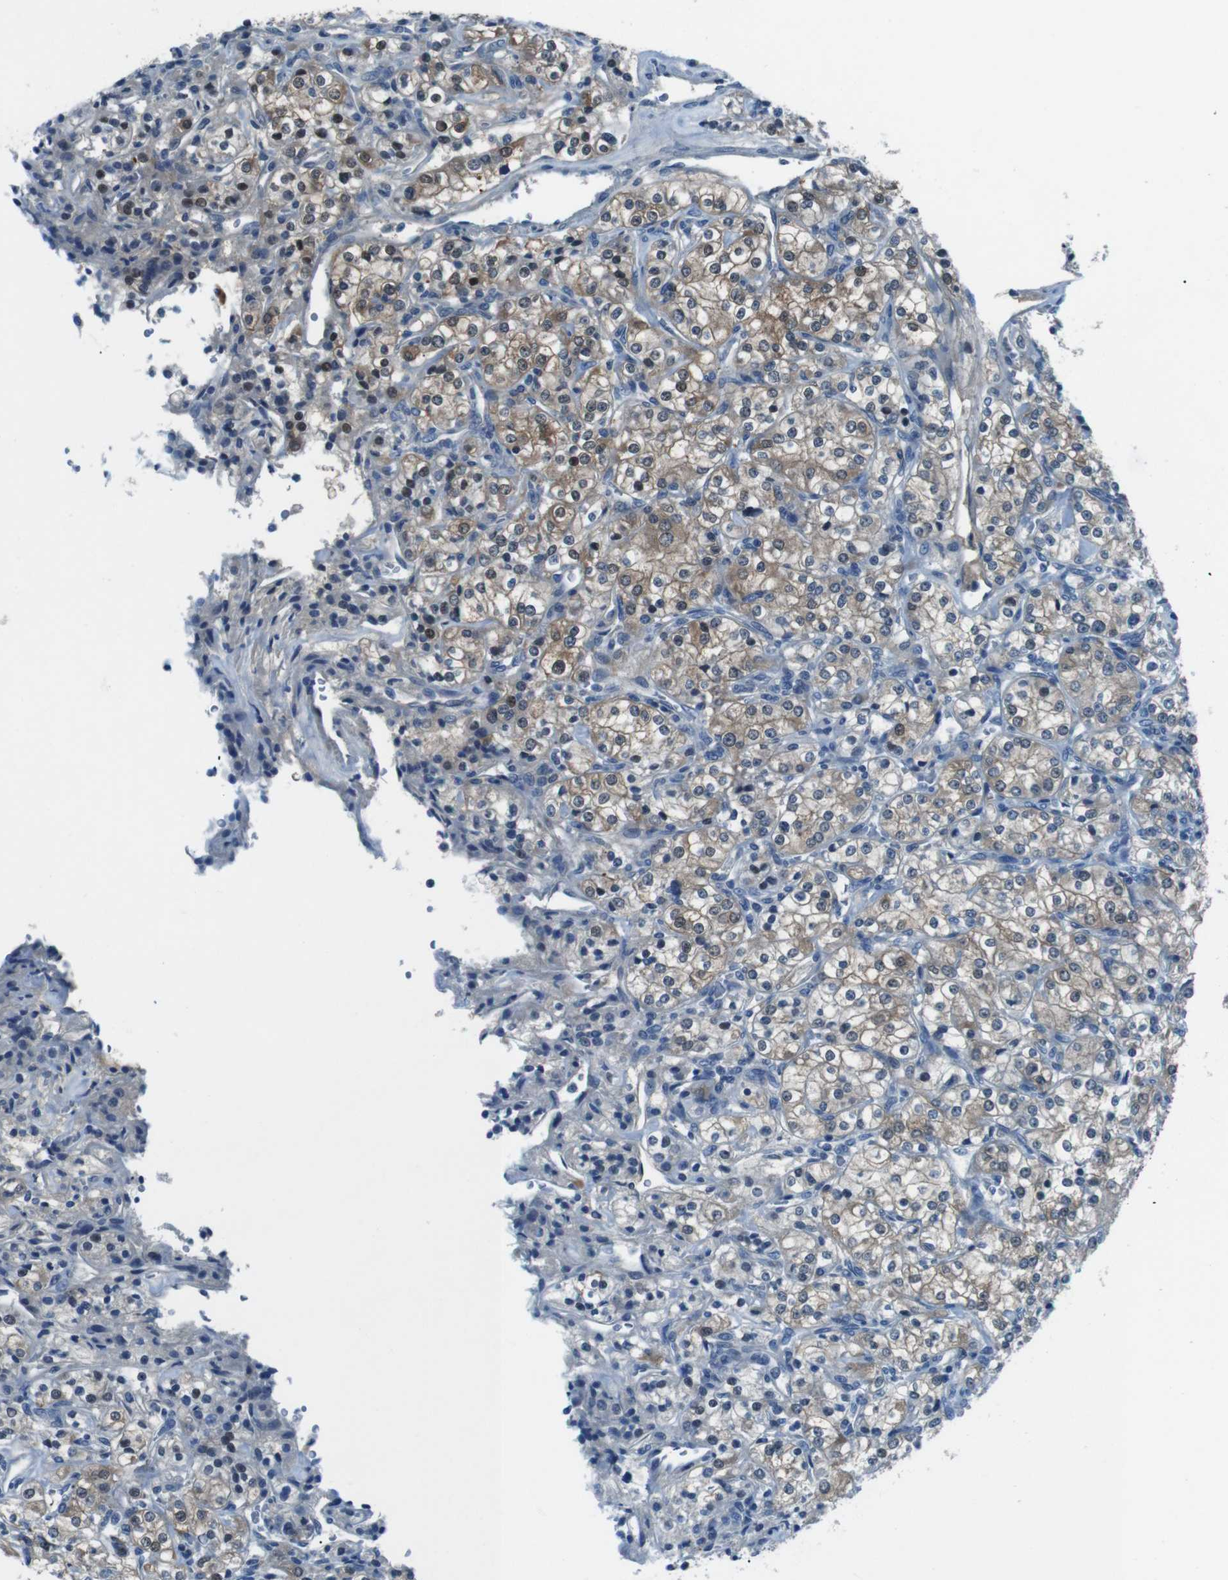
{"staining": {"intensity": "moderate", "quantity": ">75%", "location": "cytoplasmic/membranous,nuclear"}, "tissue": "renal cancer", "cell_type": "Tumor cells", "image_type": "cancer", "snomed": [{"axis": "morphology", "description": "Adenocarcinoma, NOS"}, {"axis": "topography", "description": "Kidney"}], "caption": "Renal adenocarcinoma stained with a protein marker displays moderate staining in tumor cells.", "gene": "NANOS2", "patient": {"sex": "male", "age": 77}}